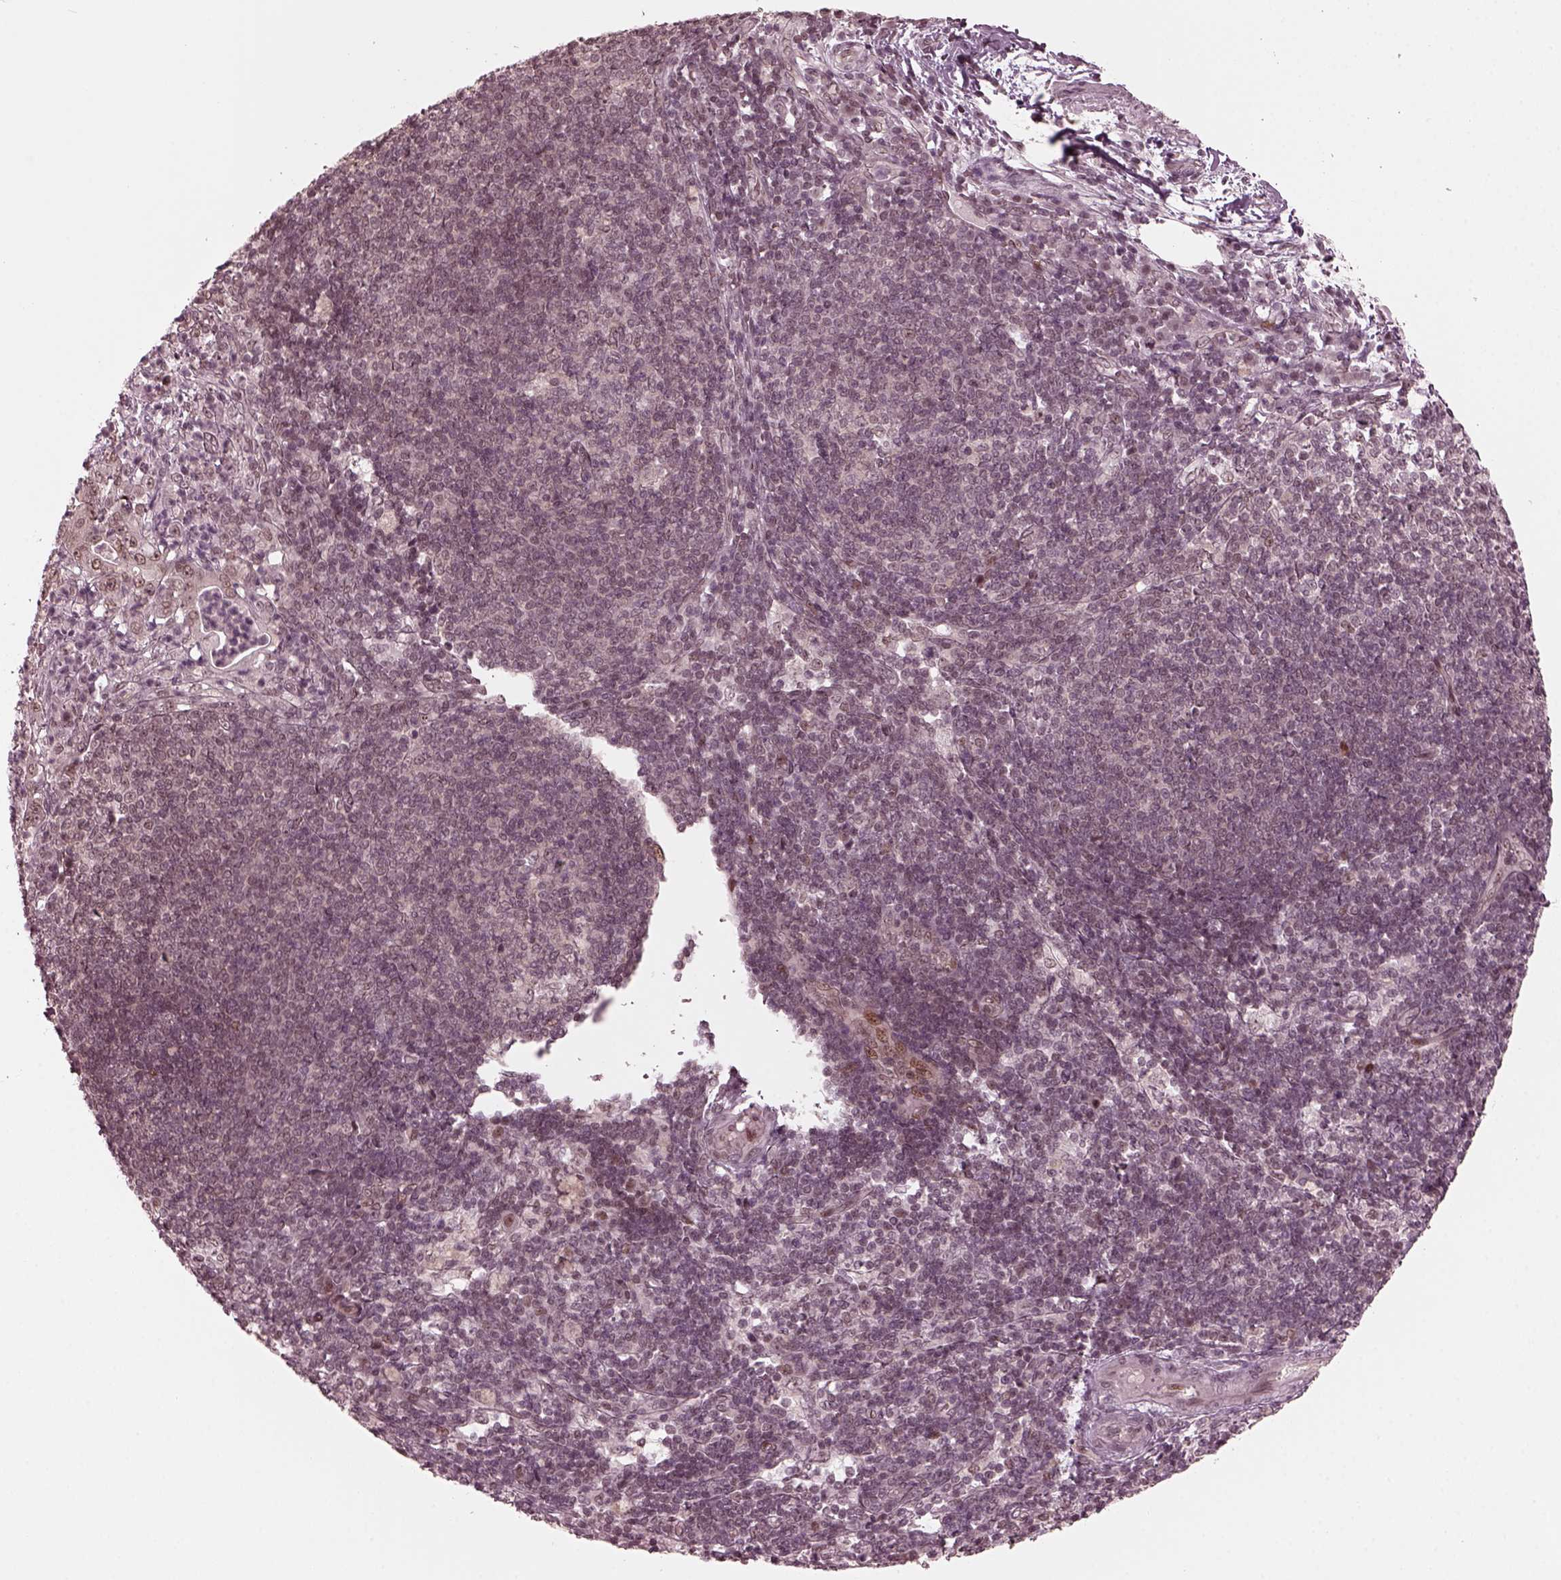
{"staining": {"intensity": "weak", "quantity": "25%-75%", "location": "nuclear"}, "tissue": "pancreatic cancer", "cell_type": "Tumor cells", "image_type": "cancer", "snomed": [{"axis": "morphology", "description": "Adenocarcinoma, NOS"}, {"axis": "topography", "description": "Pancreas"}], "caption": "Immunohistochemistry histopathology image of neoplastic tissue: adenocarcinoma (pancreatic) stained using IHC exhibits low levels of weak protein expression localized specifically in the nuclear of tumor cells, appearing as a nuclear brown color.", "gene": "TRIB3", "patient": {"sex": "male", "age": 71}}